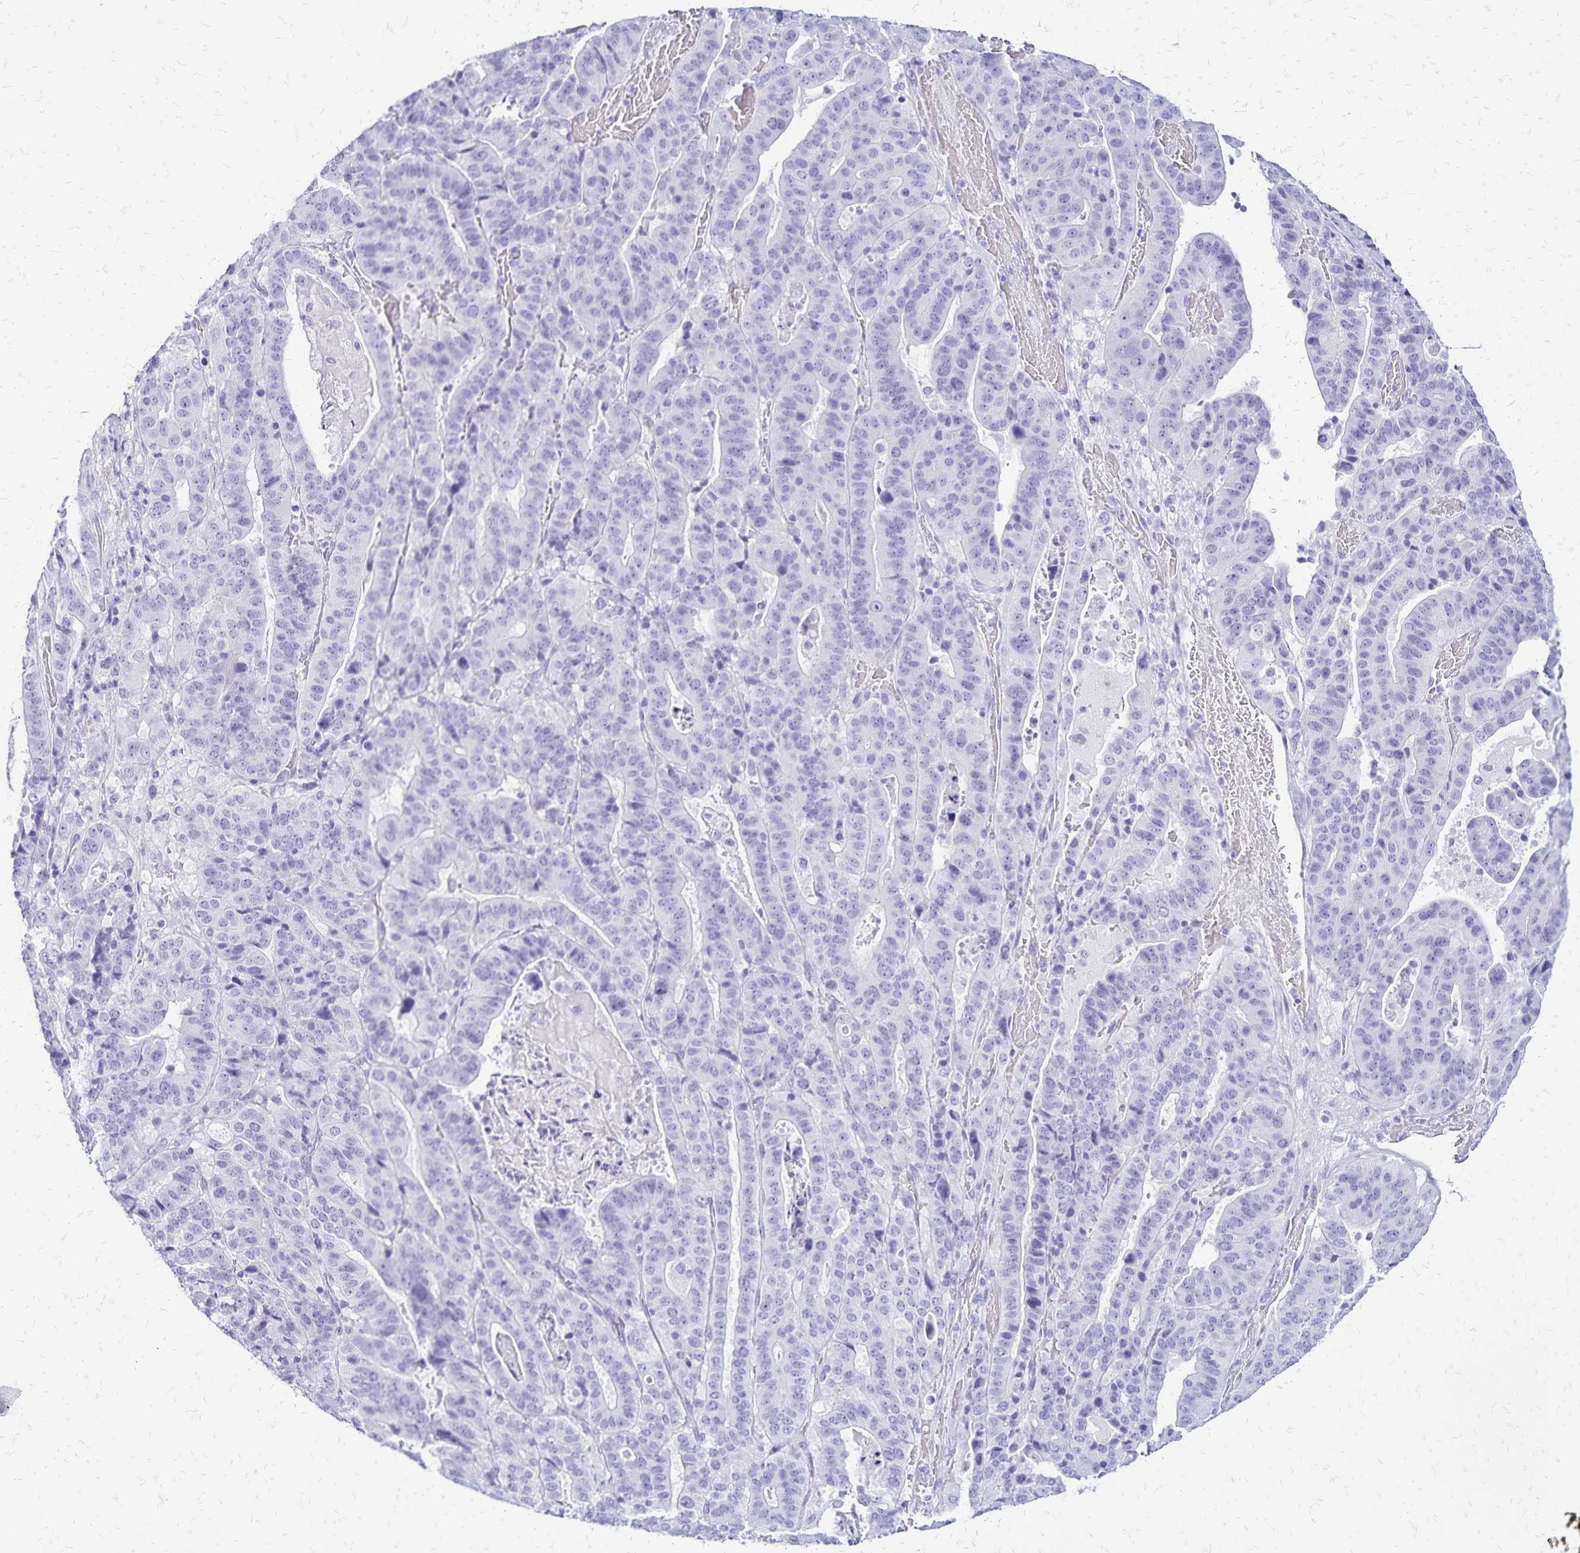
{"staining": {"intensity": "negative", "quantity": "none", "location": "none"}, "tissue": "stomach cancer", "cell_type": "Tumor cells", "image_type": "cancer", "snomed": [{"axis": "morphology", "description": "Adenocarcinoma, NOS"}, {"axis": "topography", "description": "Stomach"}], "caption": "This is an IHC photomicrograph of human stomach cancer. There is no staining in tumor cells.", "gene": "LIN28B", "patient": {"sex": "male", "age": 48}}